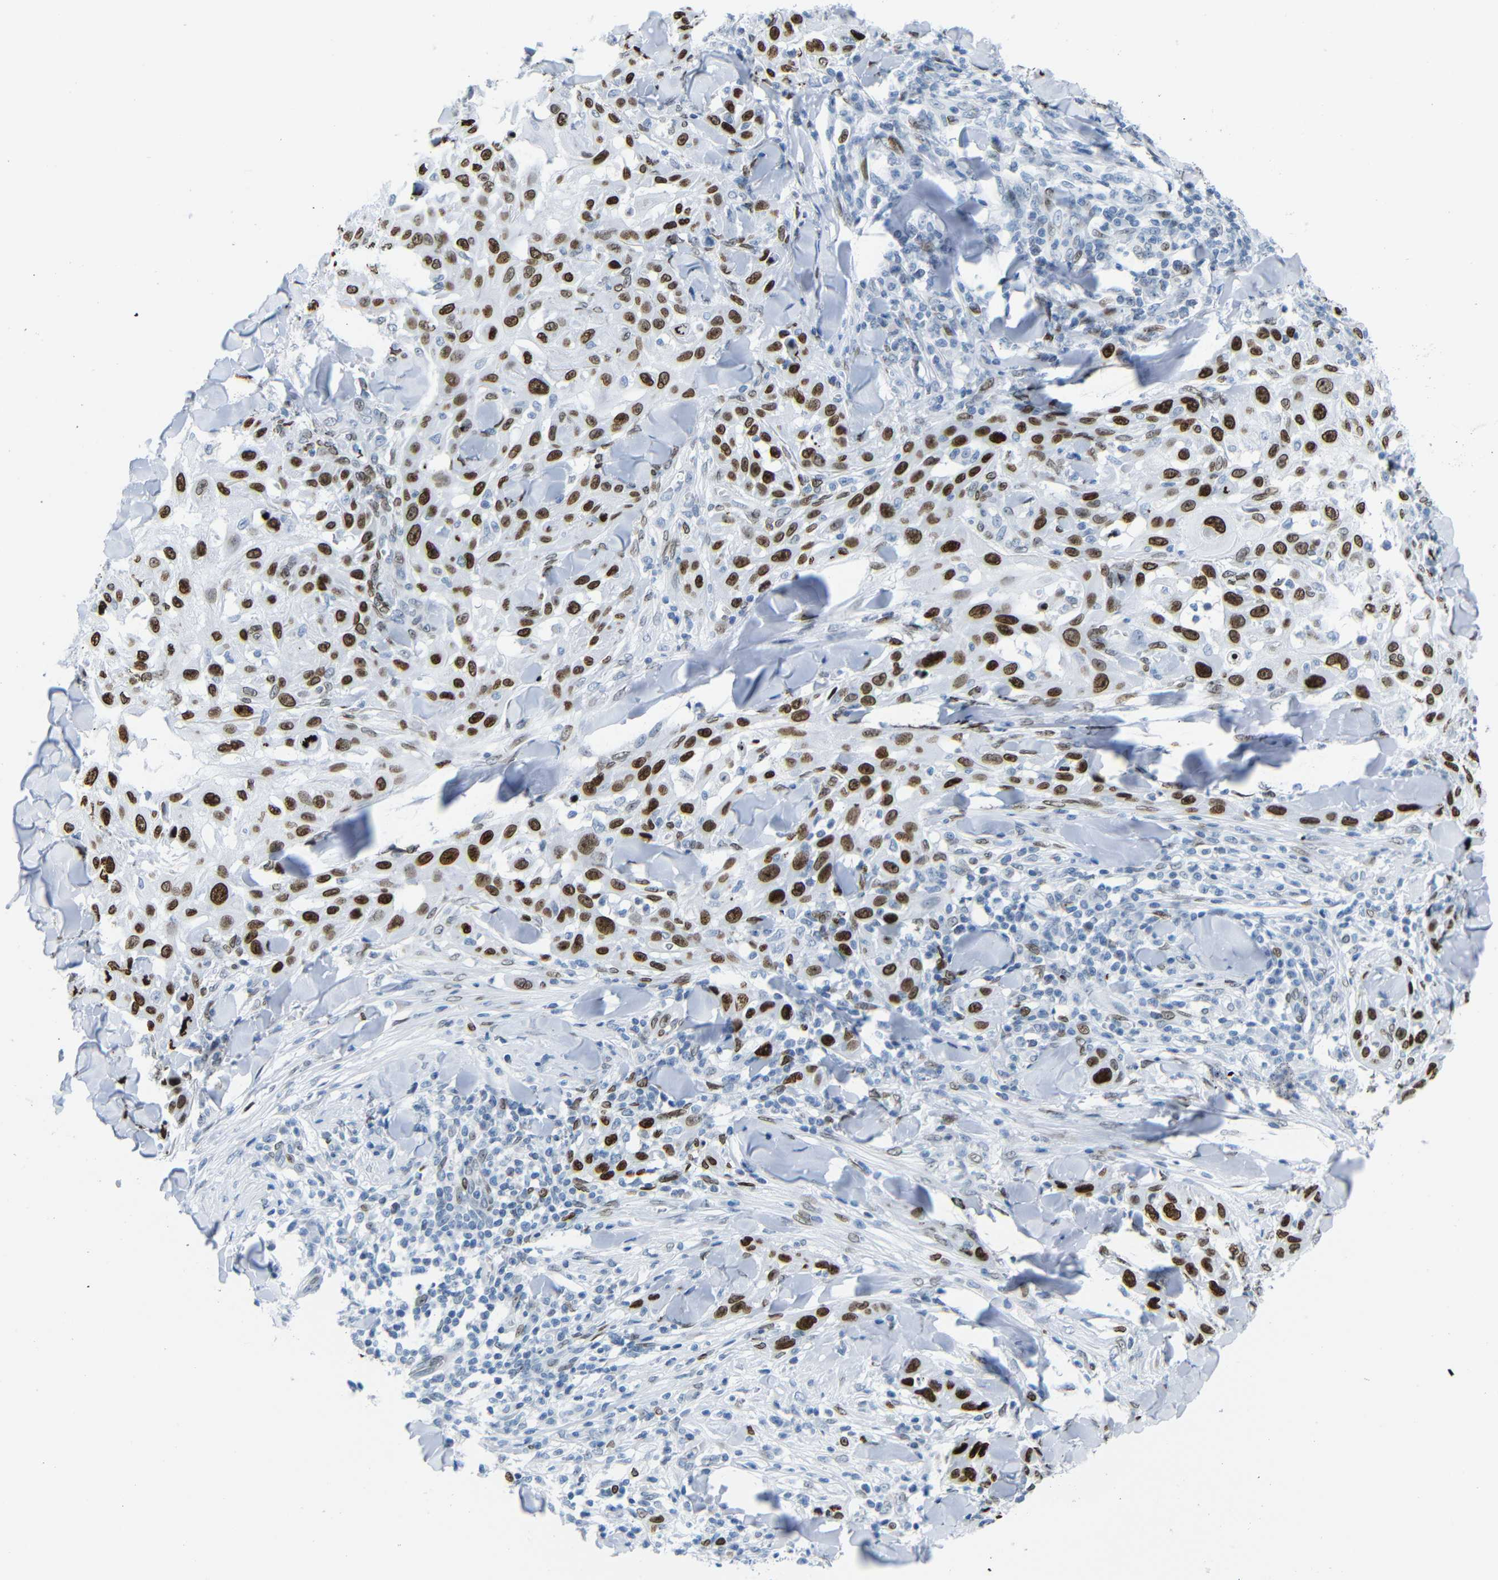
{"staining": {"intensity": "strong", "quantity": ">75%", "location": "nuclear"}, "tissue": "skin cancer", "cell_type": "Tumor cells", "image_type": "cancer", "snomed": [{"axis": "morphology", "description": "Squamous cell carcinoma, NOS"}, {"axis": "topography", "description": "Skin"}], "caption": "Skin cancer (squamous cell carcinoma) stained with immunohistochemistry demonstrates strong nuclear positivity in approximately >75% of tumor cells.", "gene": "NPIPB15", "patient": {"sex": "male", "age": 24}}